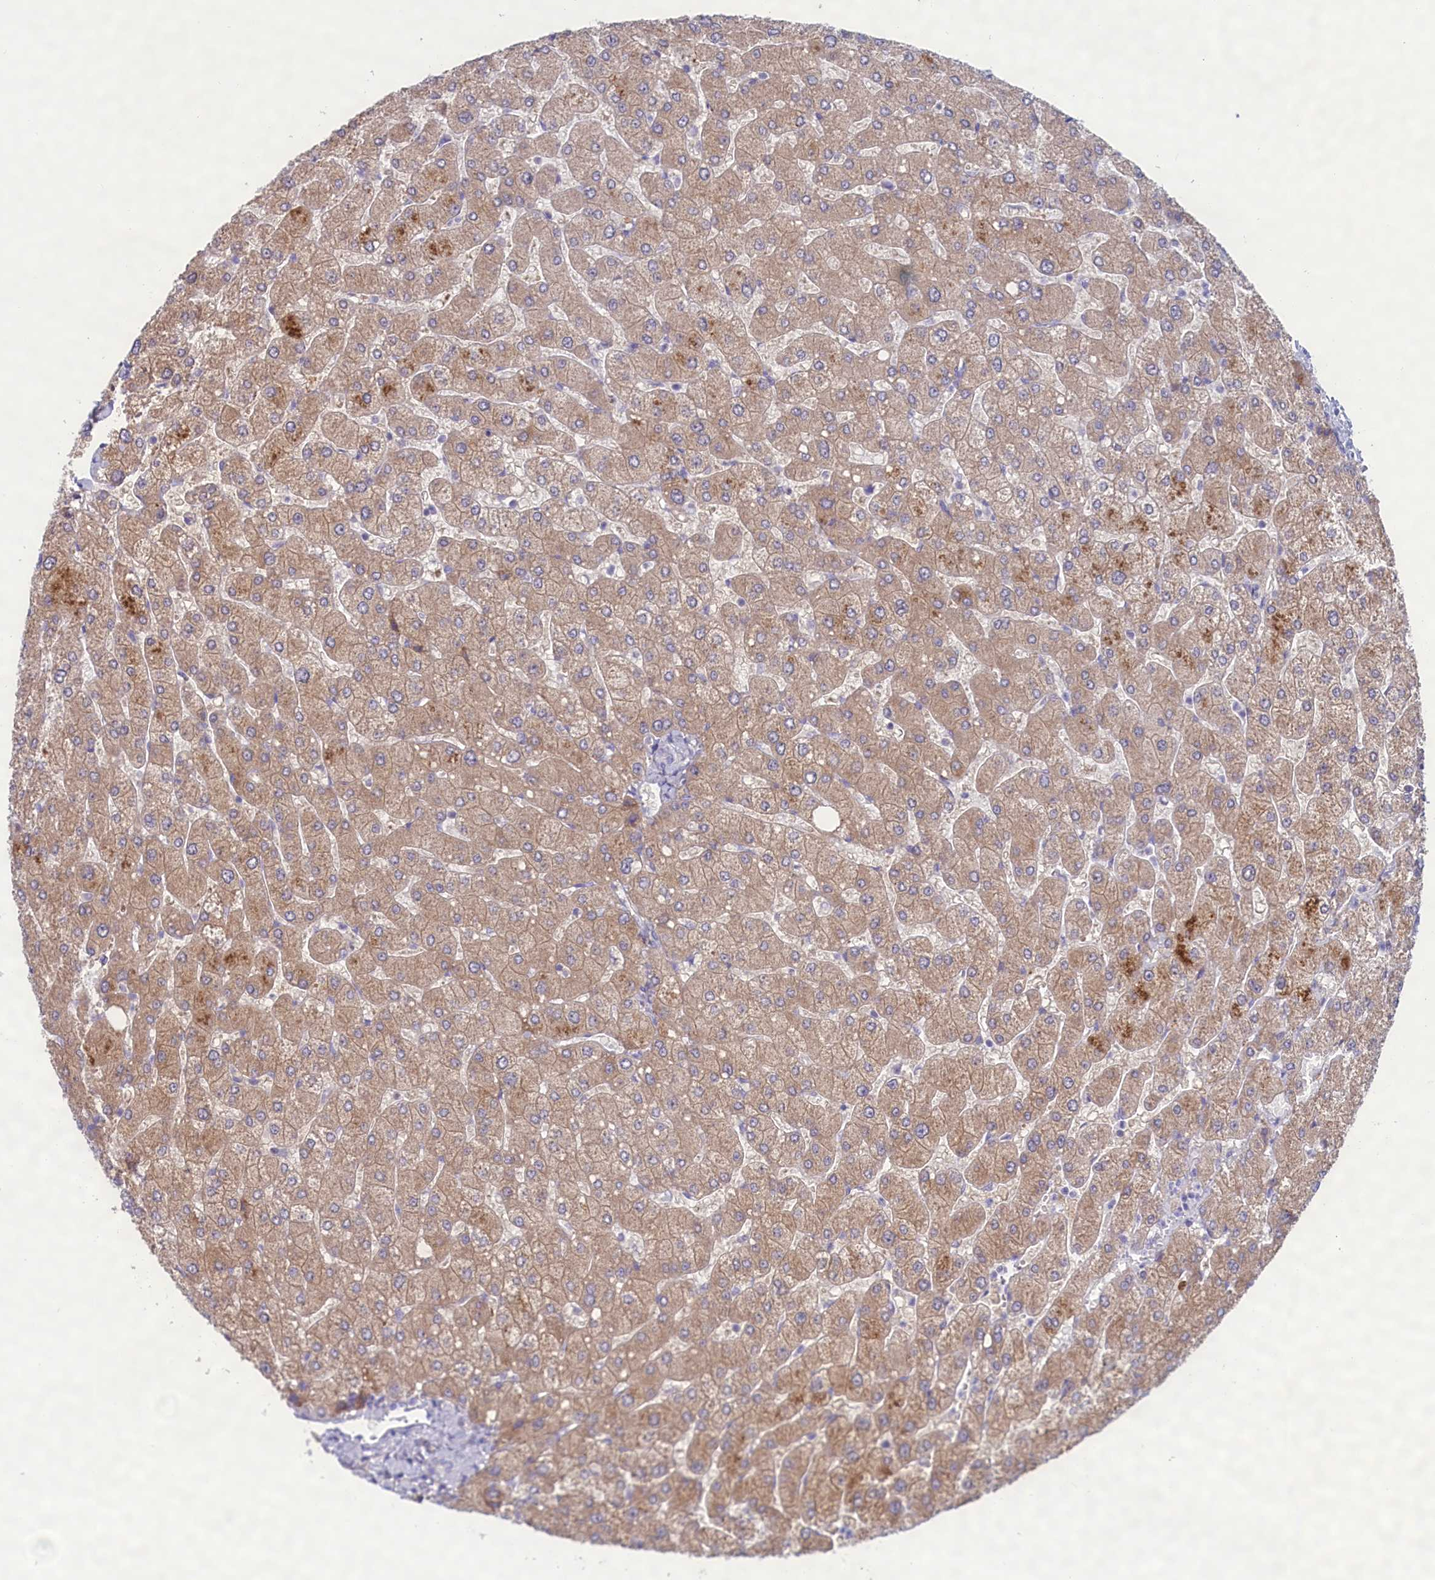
{"staining": {"intensity": "negative", "quantity": "none", "location": "none"}, "tissue": "liver", "cell_type": "Cholangiocytes", "image_type": "normal", "snomed": [{"axis": "morphology", "description": "Normal tissue, NOS"}, {"axis": "topography", "description": "Liver"}], "caption": "Immunohistochemical staining of benign liver demonstrates no significant staining in cholangiocytes. (DAB (3,3'-diaminobenzidine) immunohistochemistry (IHC) with hematoxylin counter stain).", "gene": "MPV17L2", "patient": {"sex": "male", "age": 55}}